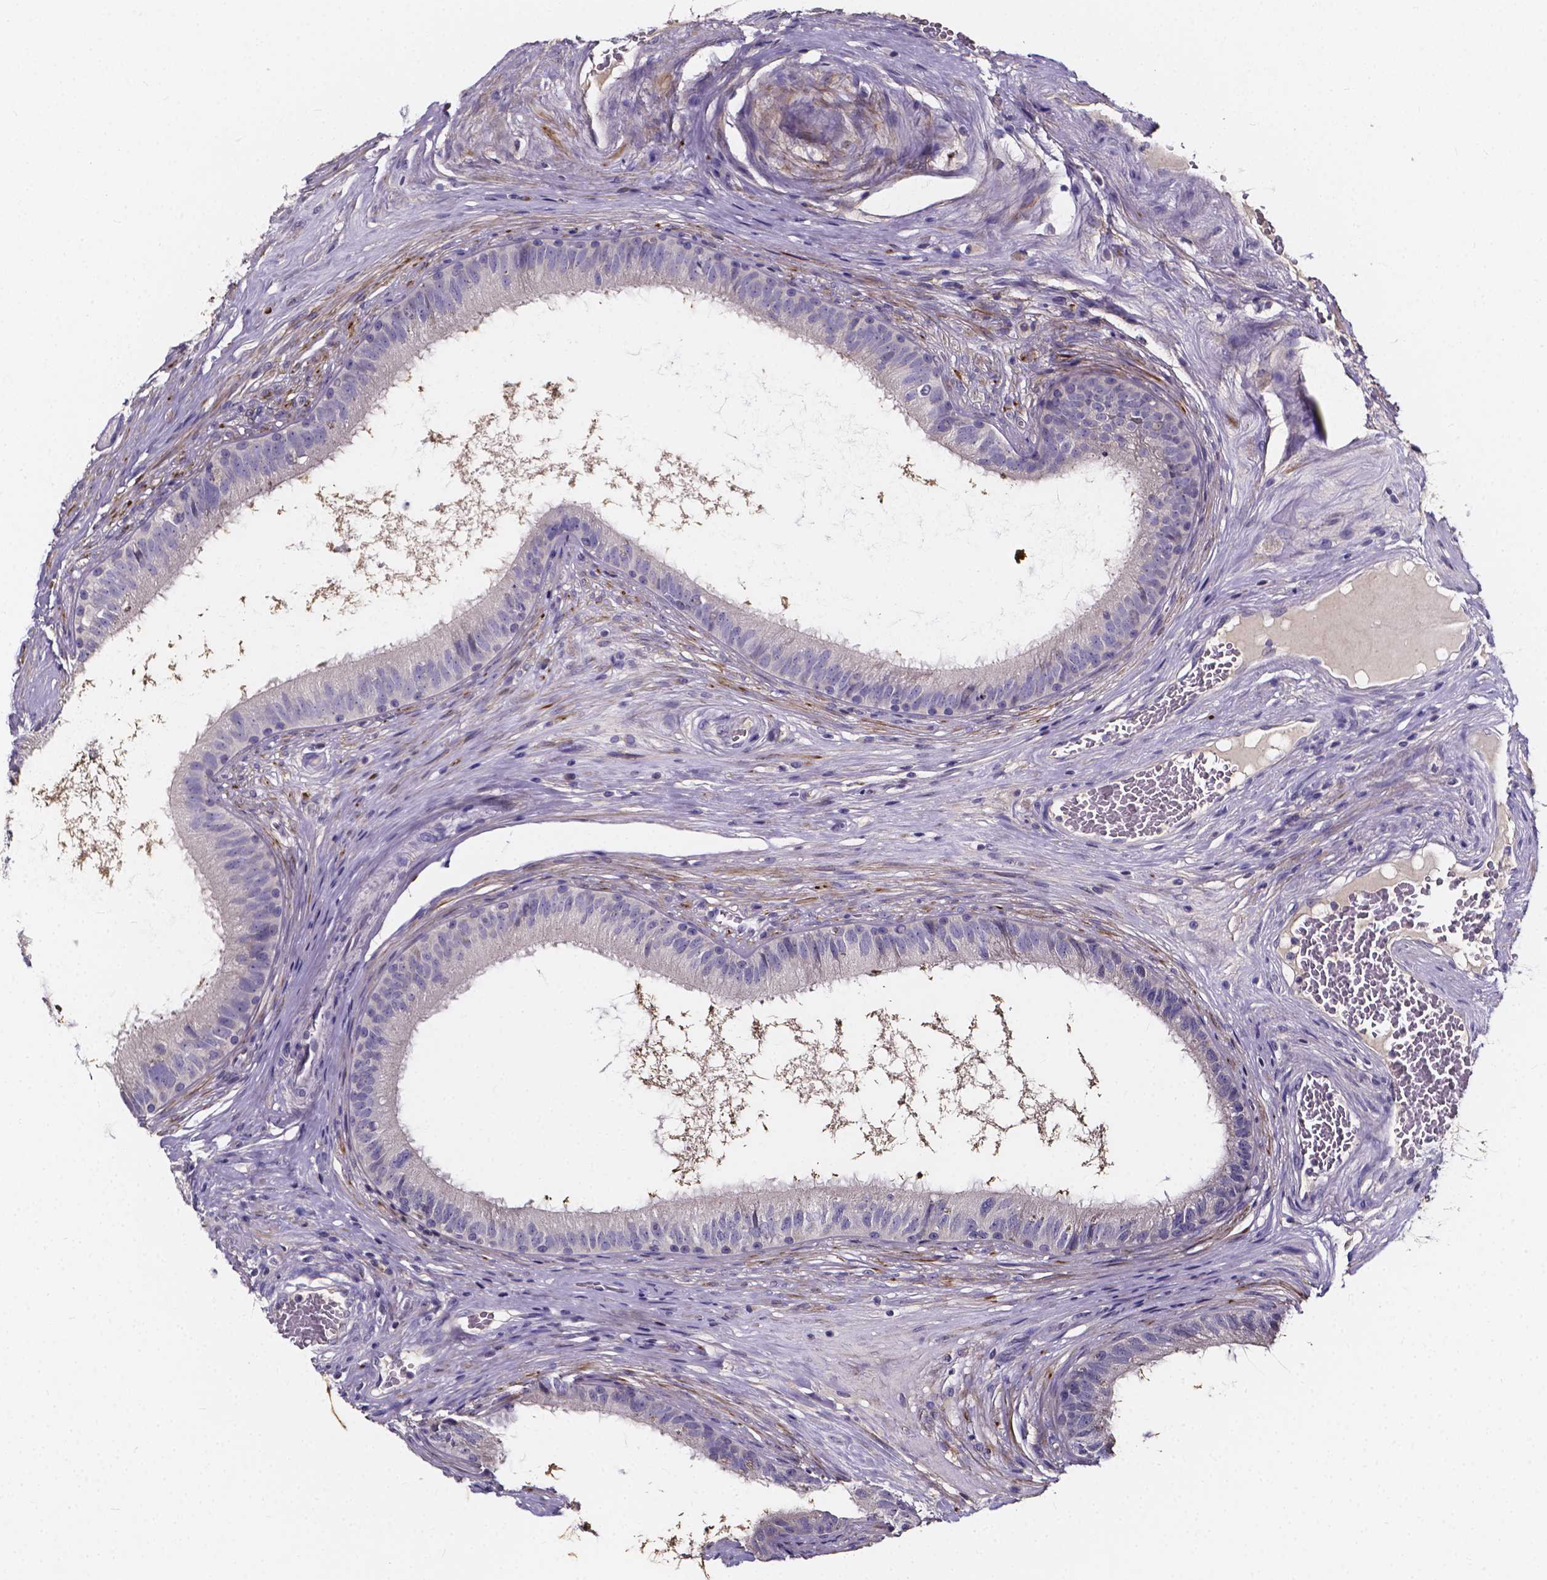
{"staining": {"intensity": "negative", "quantity": "none", "location": "none"}, "tissue": "epididymis", "cell_type": "Glandular cells", "image_type": "normal", "snomed": [{"axis": "morphology", "description": "Normal tissue, NOS"}, {"axis": "topography", "description": "Epididymis"}], "caption": "High magnification brightfield microscopy of unremarkable epididymis stained with DAB (3,3'-diaminobenzidine) (brown) and counterstained with hematoxylin (blue): glandular cells show no significant positivity. The staining was performed using DAB to visualize the protein expression in brown, while the nuclei were stained in blue with hematoxylin (Magnification: 20x).", "gene": "SPOCD1", "patient": {"sex": "male", "age": 59}}